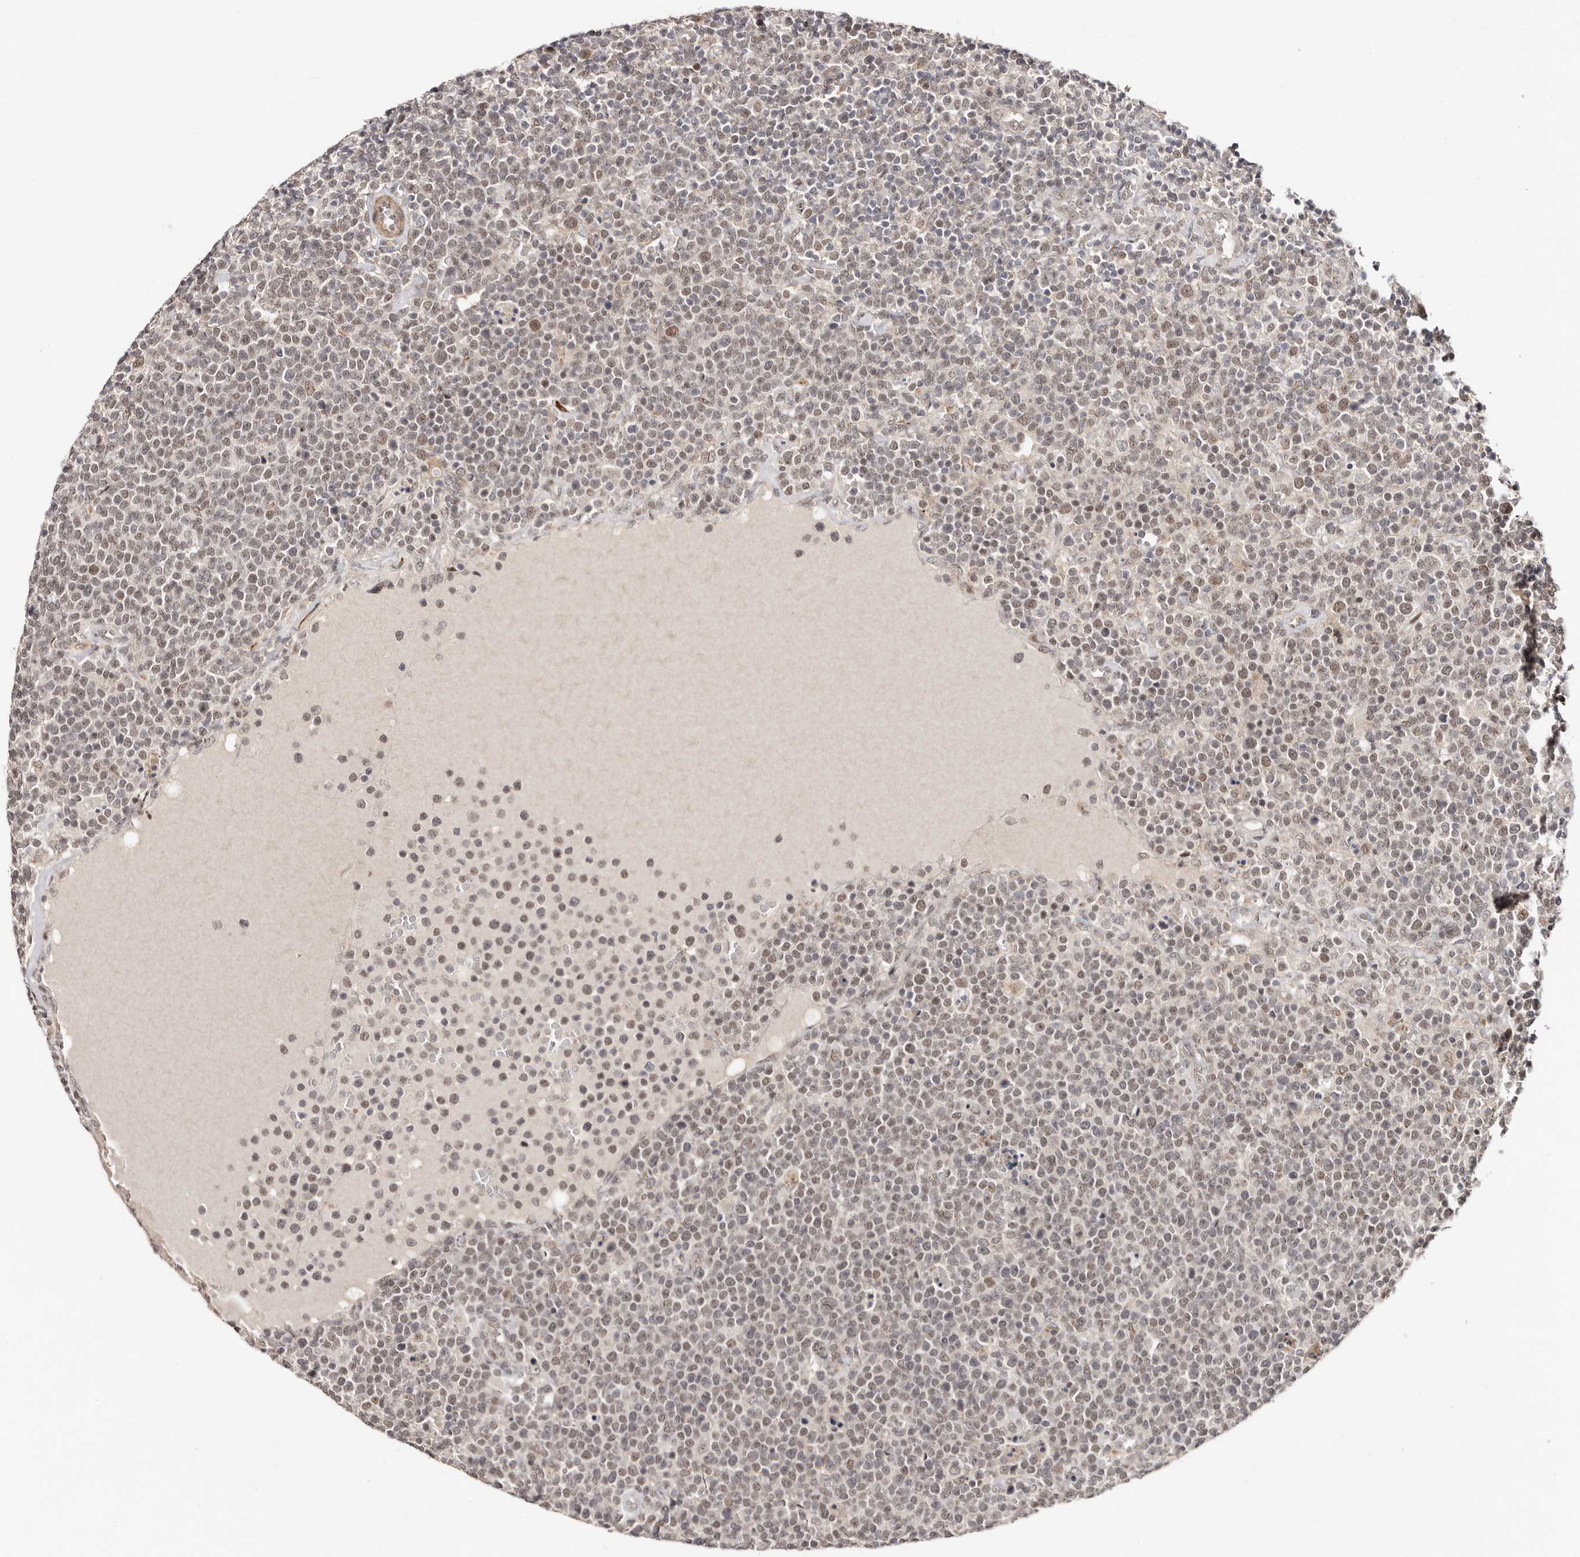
{"staining": {"intensity": "moderate", "quantity": "<25%", "location": "nuclear"}, "tissue": "lymphoma", "cell_type": "Tumor cells", "image_type": "cancer", "snomed": [{"axis": "morphology", "description": "Malignant lymphoma, non-Hodgkin's type, High grade"}, {"axis": "topography", "description": "Lymph node"}], "caption": "The image exhibits immunohistochemical staining of lymphoma. There is moderate nuclear positivity is seen in about <25% of tumor cells.", "gene": "SRCAP", "patient": {"sex": "male", "age": 61}}